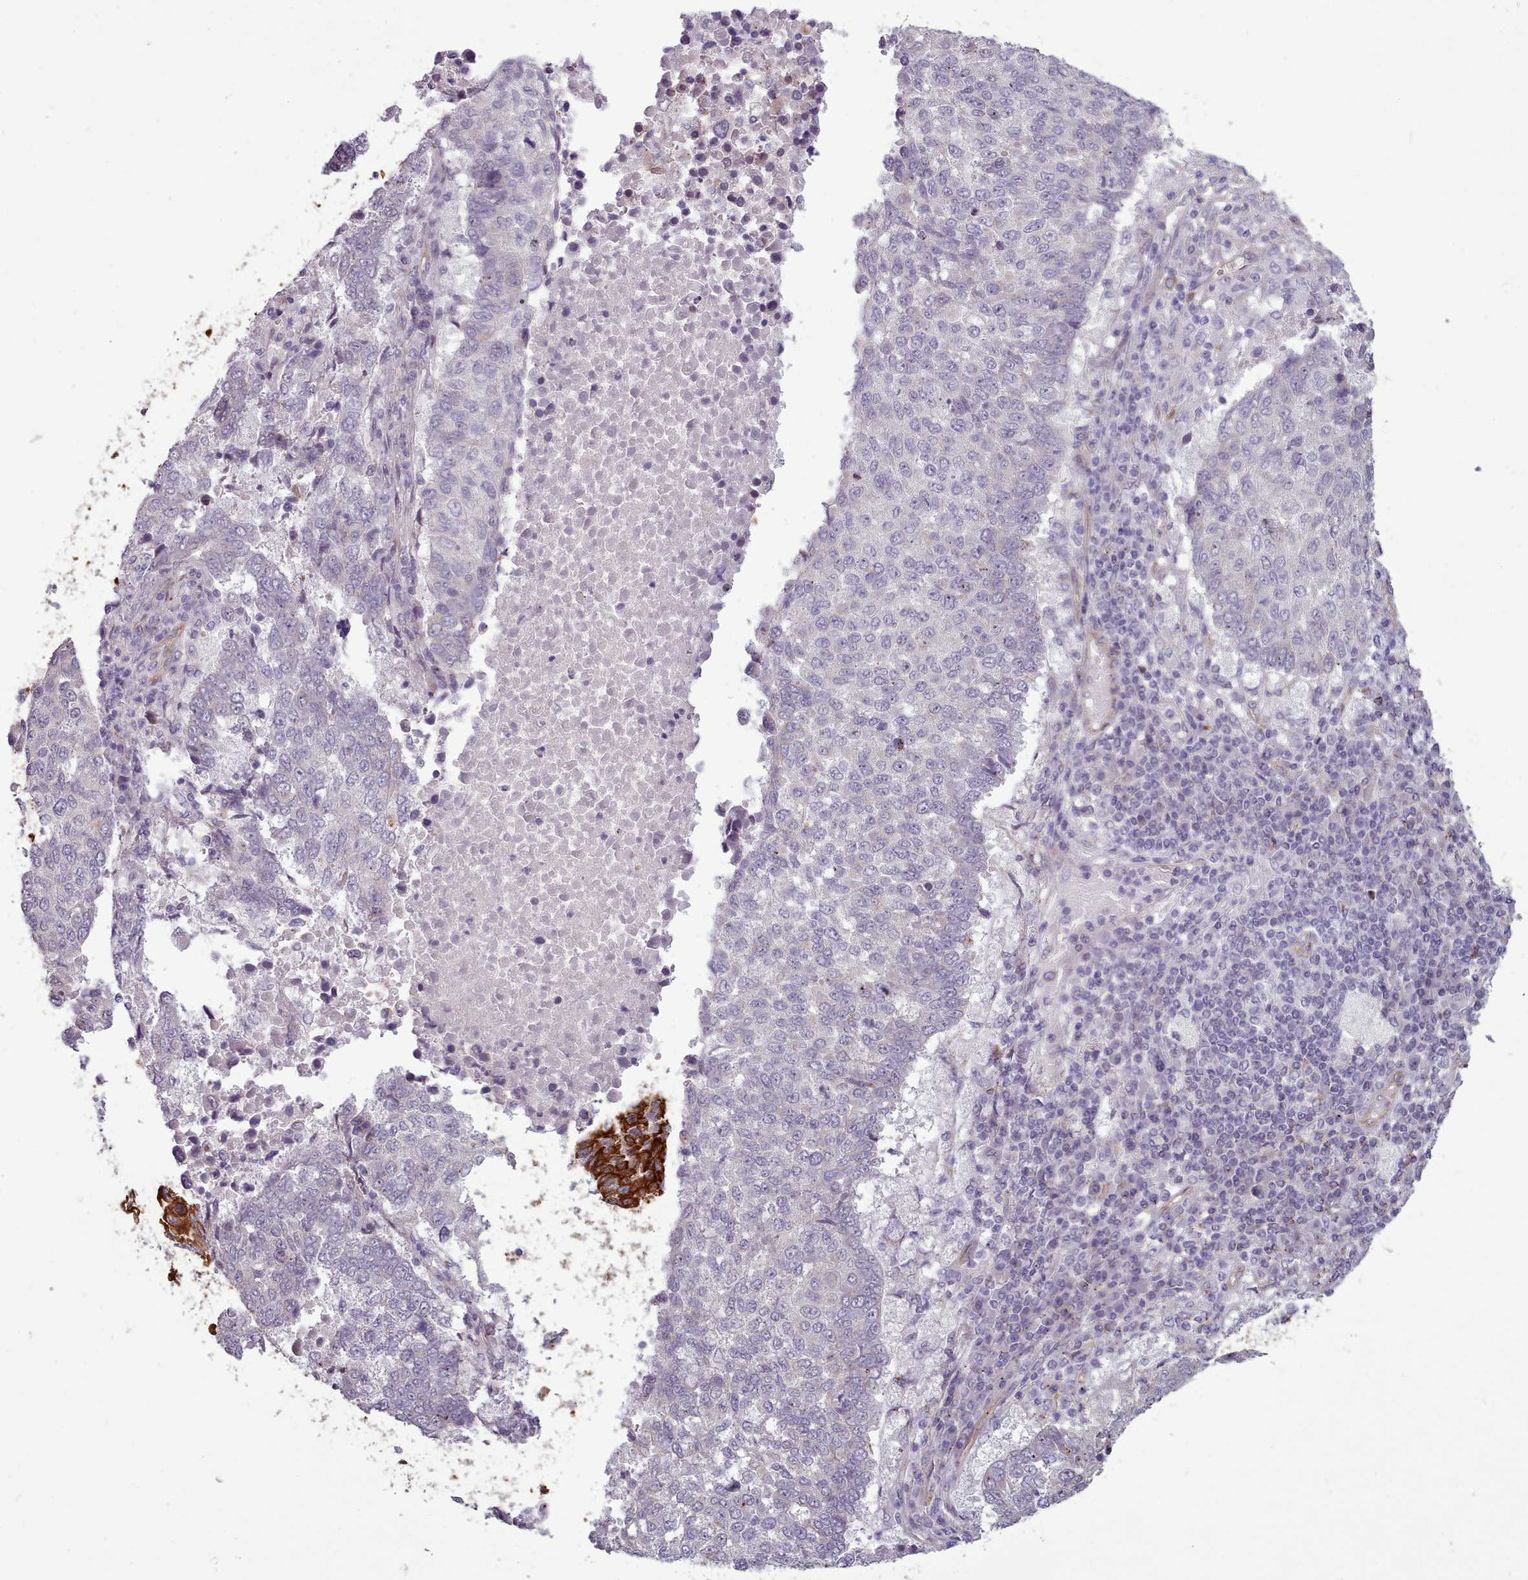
{"staining": {"intensity": "negative", "quantity": "none", "location": "none"}, "tissue": "lung cancer", "cell_type": "Tumor cells", "image_type": "cancer", "snomed": [{"axis": "morphology", "description": "Squamous cell carcinoma, NOS"}, {"axis": "topography", "description": "Lung"}], "caption": "Immunohistochemistry (IHC) of human lung cancer exhibits no staining in tumor cells. Brightfield microscopy of immunohistochemistry stained with DAB (3,3'-diaminobenzidine) (brown) and hematoxylin (blue), captured at high magnification.", "gene": "PLD4", "patient": {"sex": "male", "age": 73}}